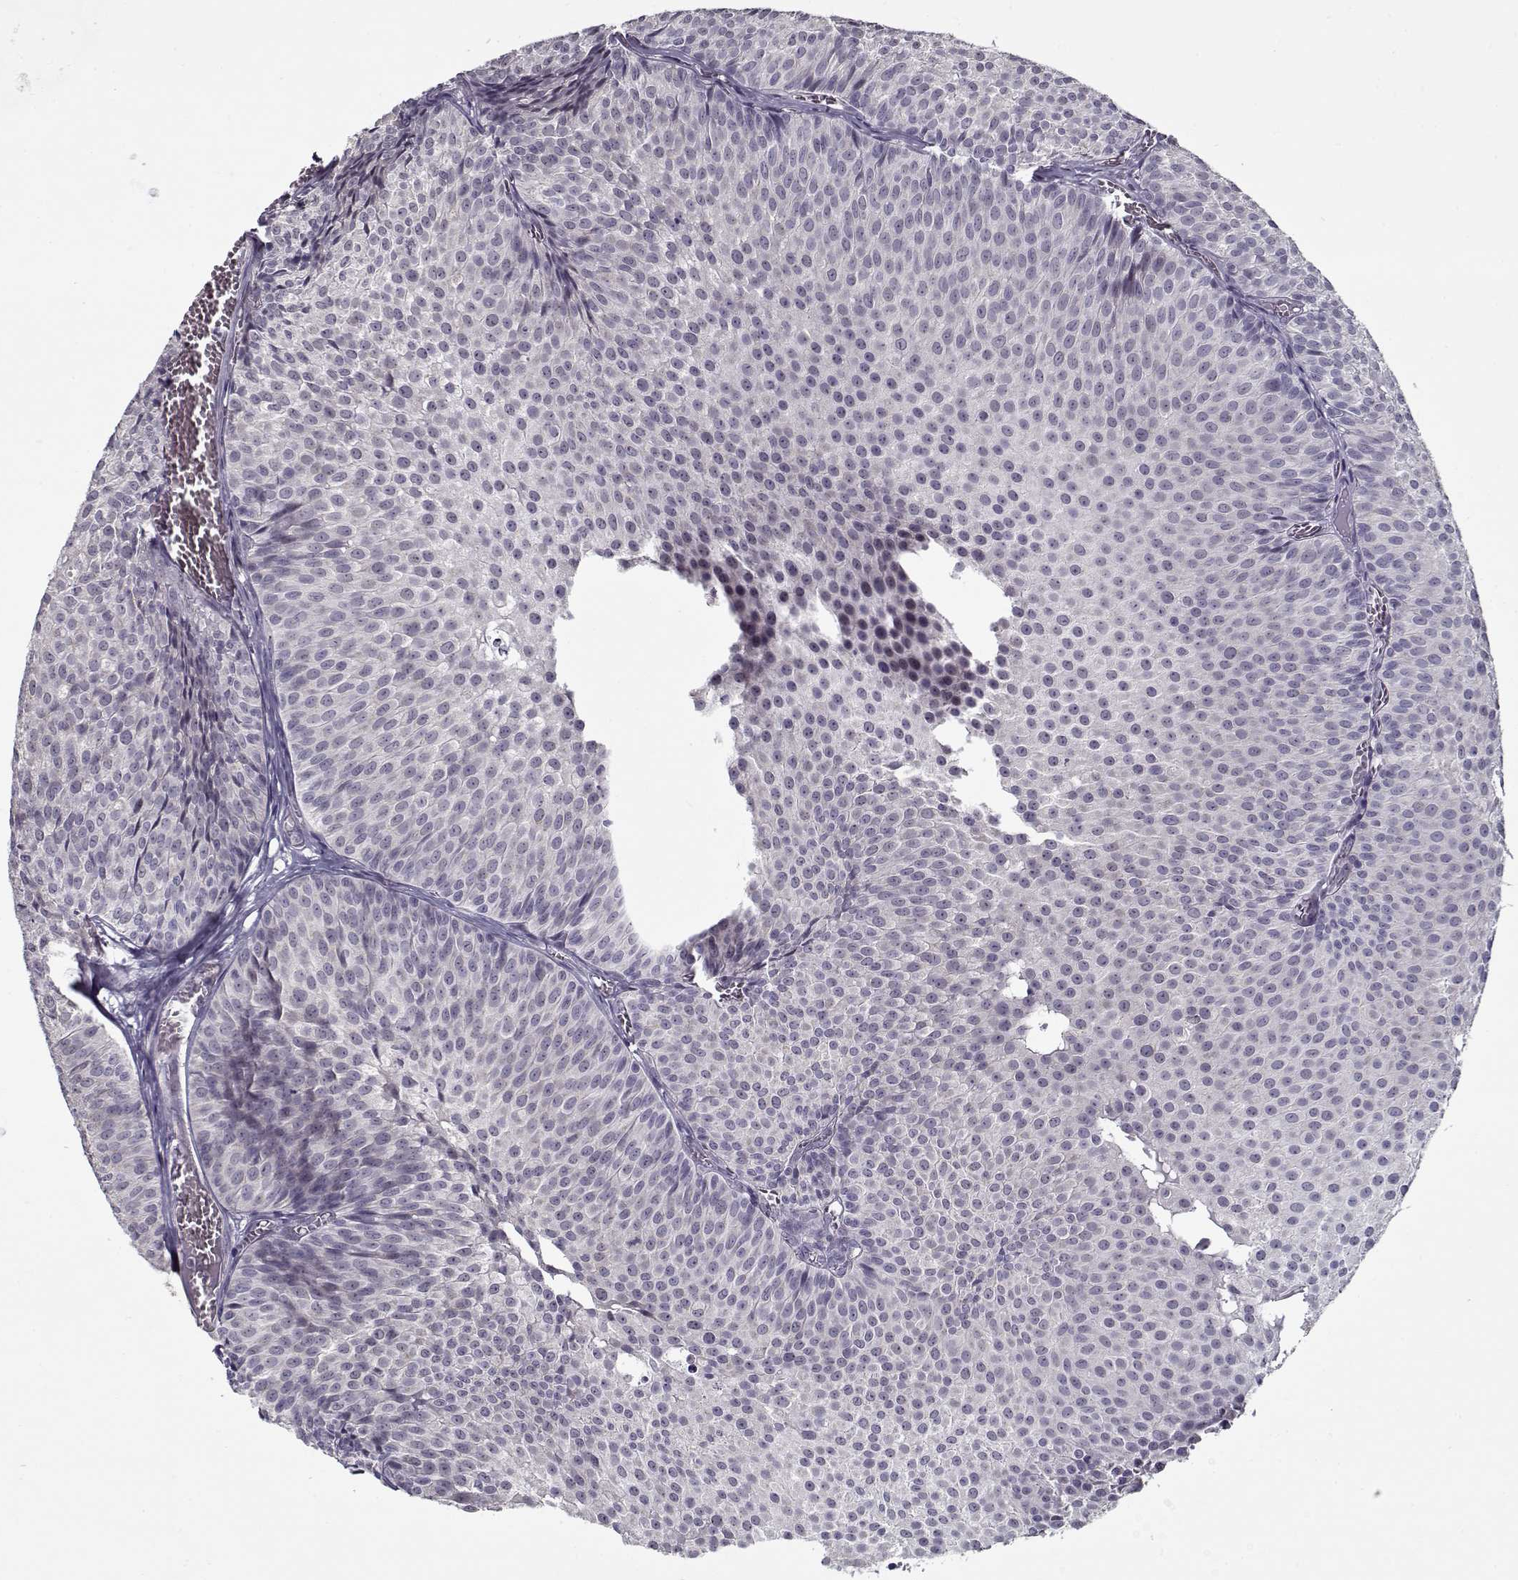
{"staining": {"intensity": "negative", "quantity": "none", "location": "none"}, "tissue": "urothelial cancer", "cell_type": "Tumor cells", "image_type": "cancer", "snomed": [{"axis": "morphology", "description": "Urothelial carcinoma, Low grade"}, {"axis": "topography", "description": "Urinary bladder"}], "caption": "This is a histopathology image of IHC staining of urothelial cancer, which shows no staining in tumor cells.", "gene": "SEC16B", "patient": {"sex": "male", "age": 63}}